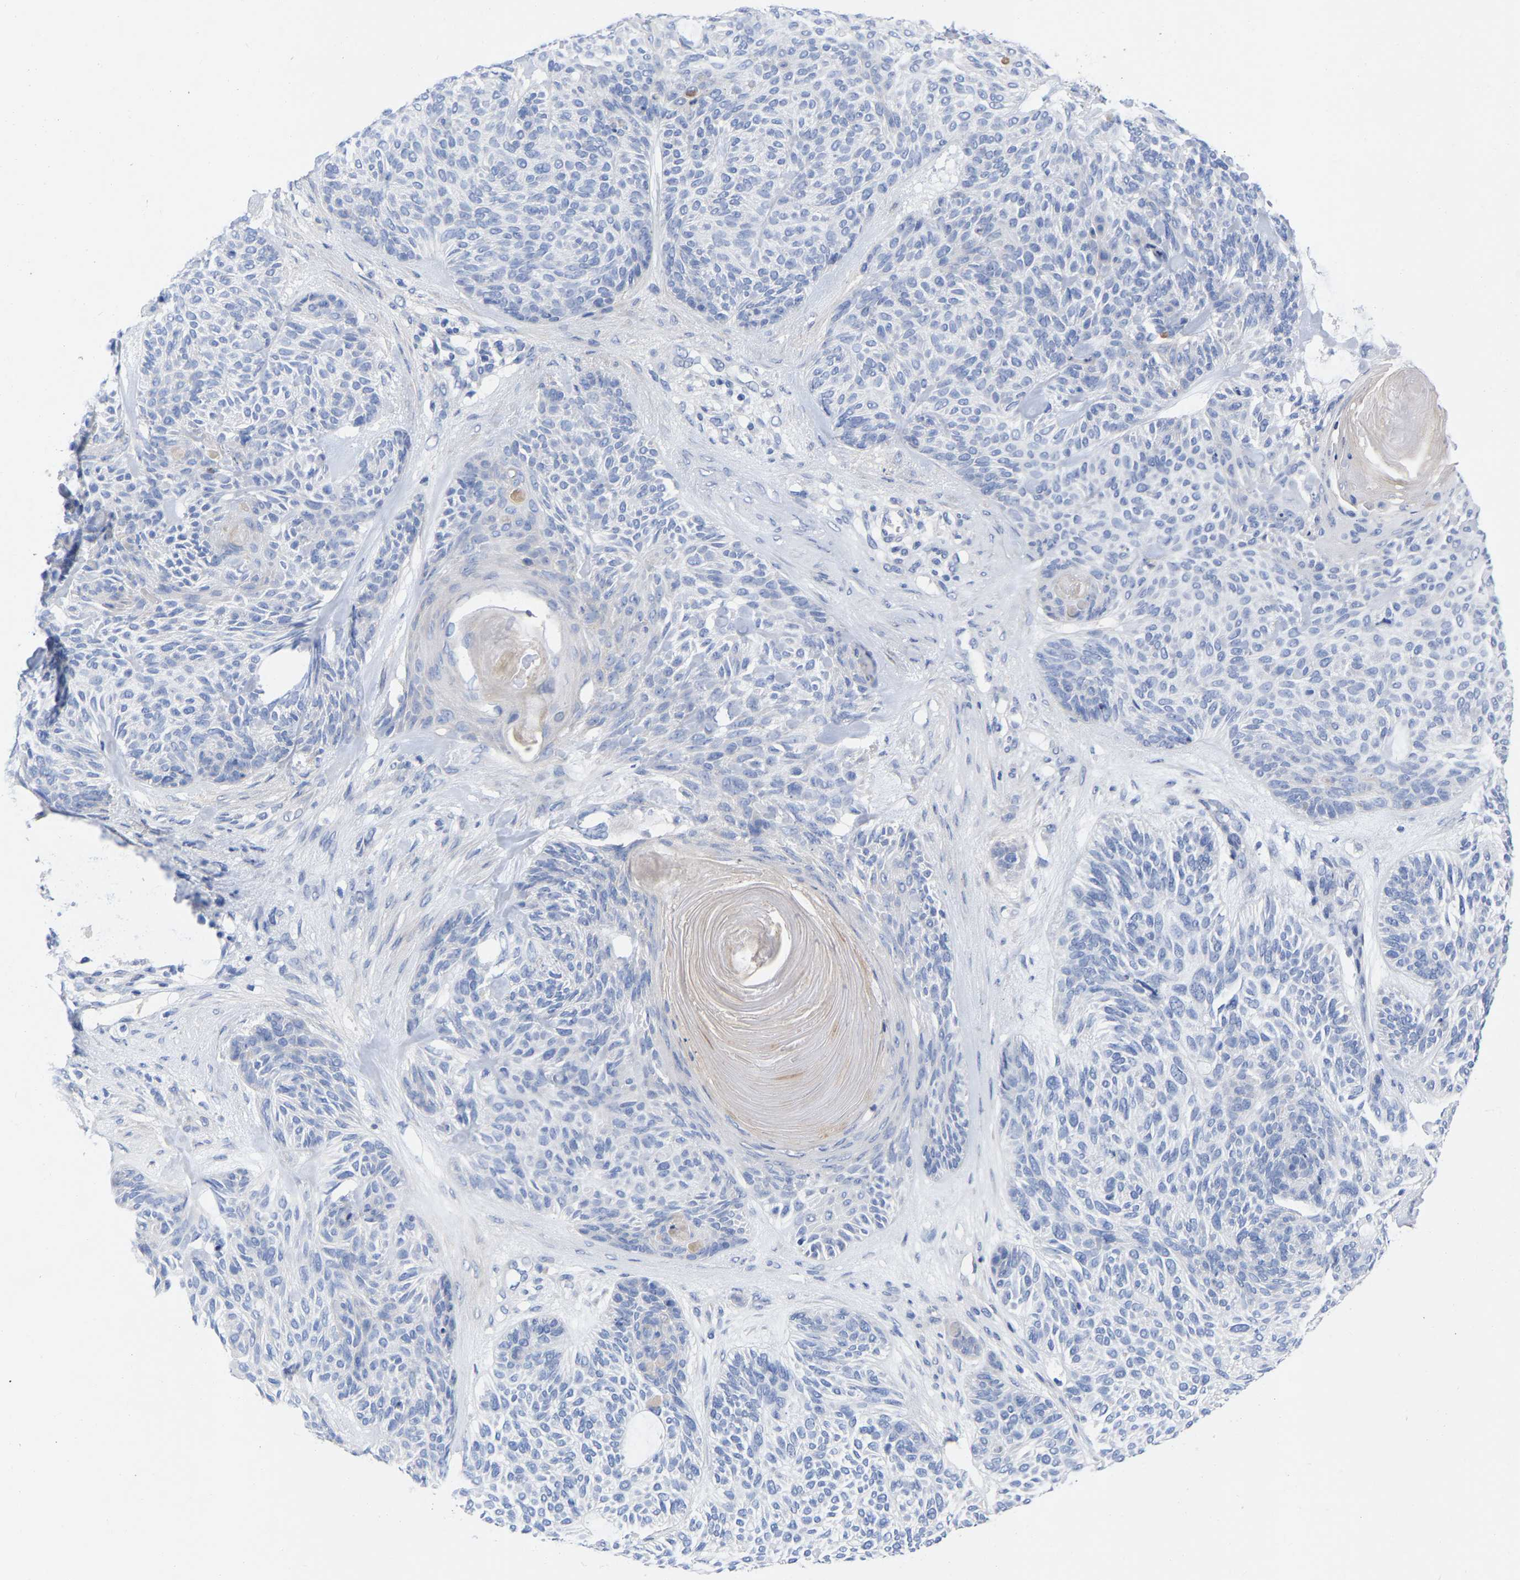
{"staining": {"intensity": "negative", "quantity": "none", "location": "none"}, "tissue": "skin cancer", "cell_type": "Tumor cells", "image_type": "cancer", "snomed": [{"axis": "morphology", "description": "Basal cell carcinoma"}, {"axis": "topography", "description": "Skin"}], "caption": "Skin cancer (basal cell carcinoma) stained for a protein using IHC demonstrates no expression tumor cells.", "gene": "HAPLN1", "patient": {"sex": "male", "age": 55}}